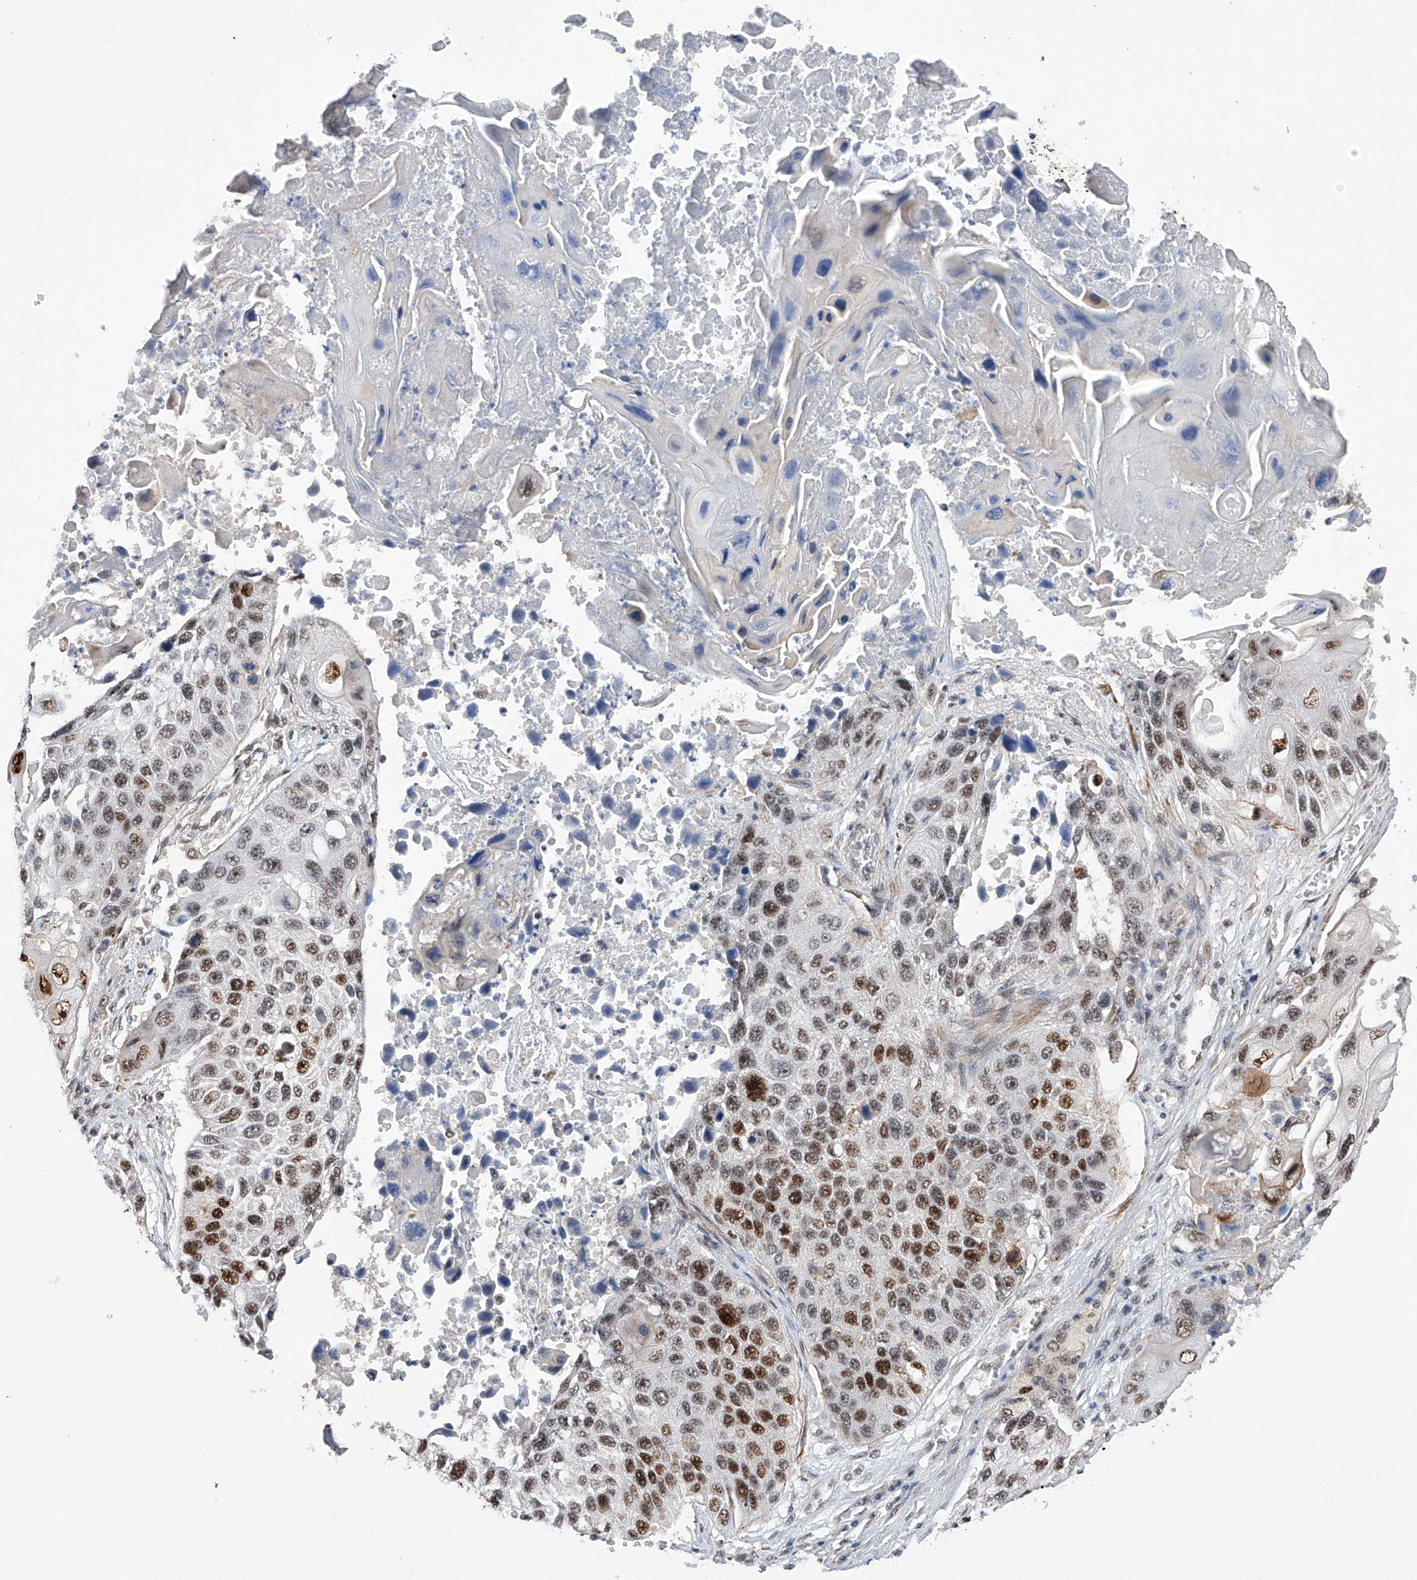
{"staining": {"intensity": "strong", "quantity": "25%-75%", "location": "nuclear"}, "tissue": "lung cancer", "cell_type": "Tumor cells", "image_type": "cancer", "snomed": [{"axis": "morphology", "description": "Squamous cell carcinoma, NOS"}, {"axis": "topography", "description": "Lung"}], "caption": "Immunohistochemical staining of squamous cell carcinoma (lung) reveals high levels of strong nuclear protein staining in about 25%-75% of tumor cells.", "gene": "NFATC4", "patient": {"sex": "male", "age": 61}}